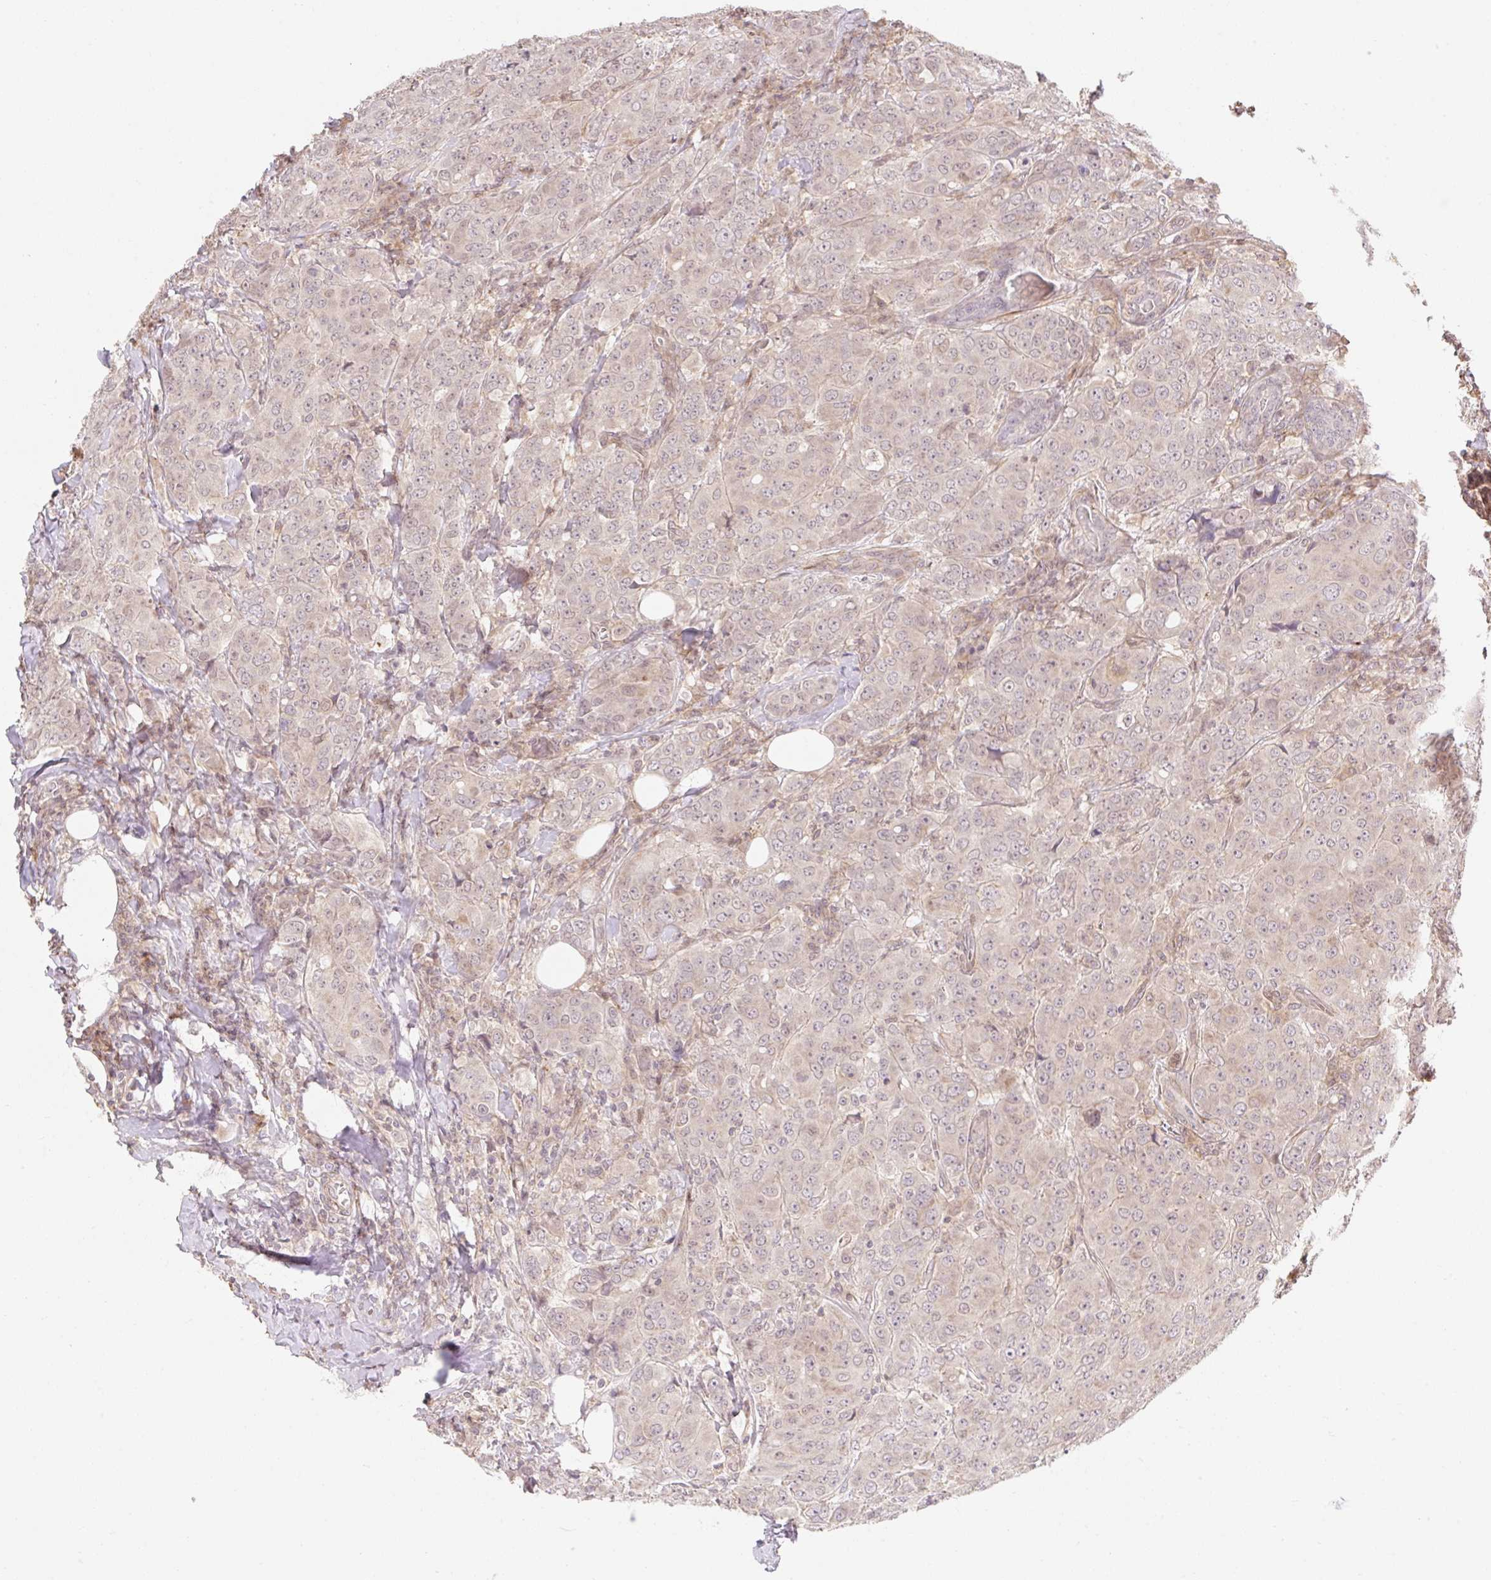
{"staining": {"intensity": "negative", "quantity": "none", "location": "none"}, "tissue": "breast cancer", "cell_type": "Tumor cells", "image_type": "cancer", "snomed": [{"axis": "morphology", "description": "Duct carcinoma"}, {"axis": "topography", "description": "Breast"}], "caption": "This is a micrograph of IHC staining of breast infiltrating ductal carcinoma, which shows no positivity in tumor cells.", "gene": "EMC10", "patient": {"sex": "female", "age": 43}}